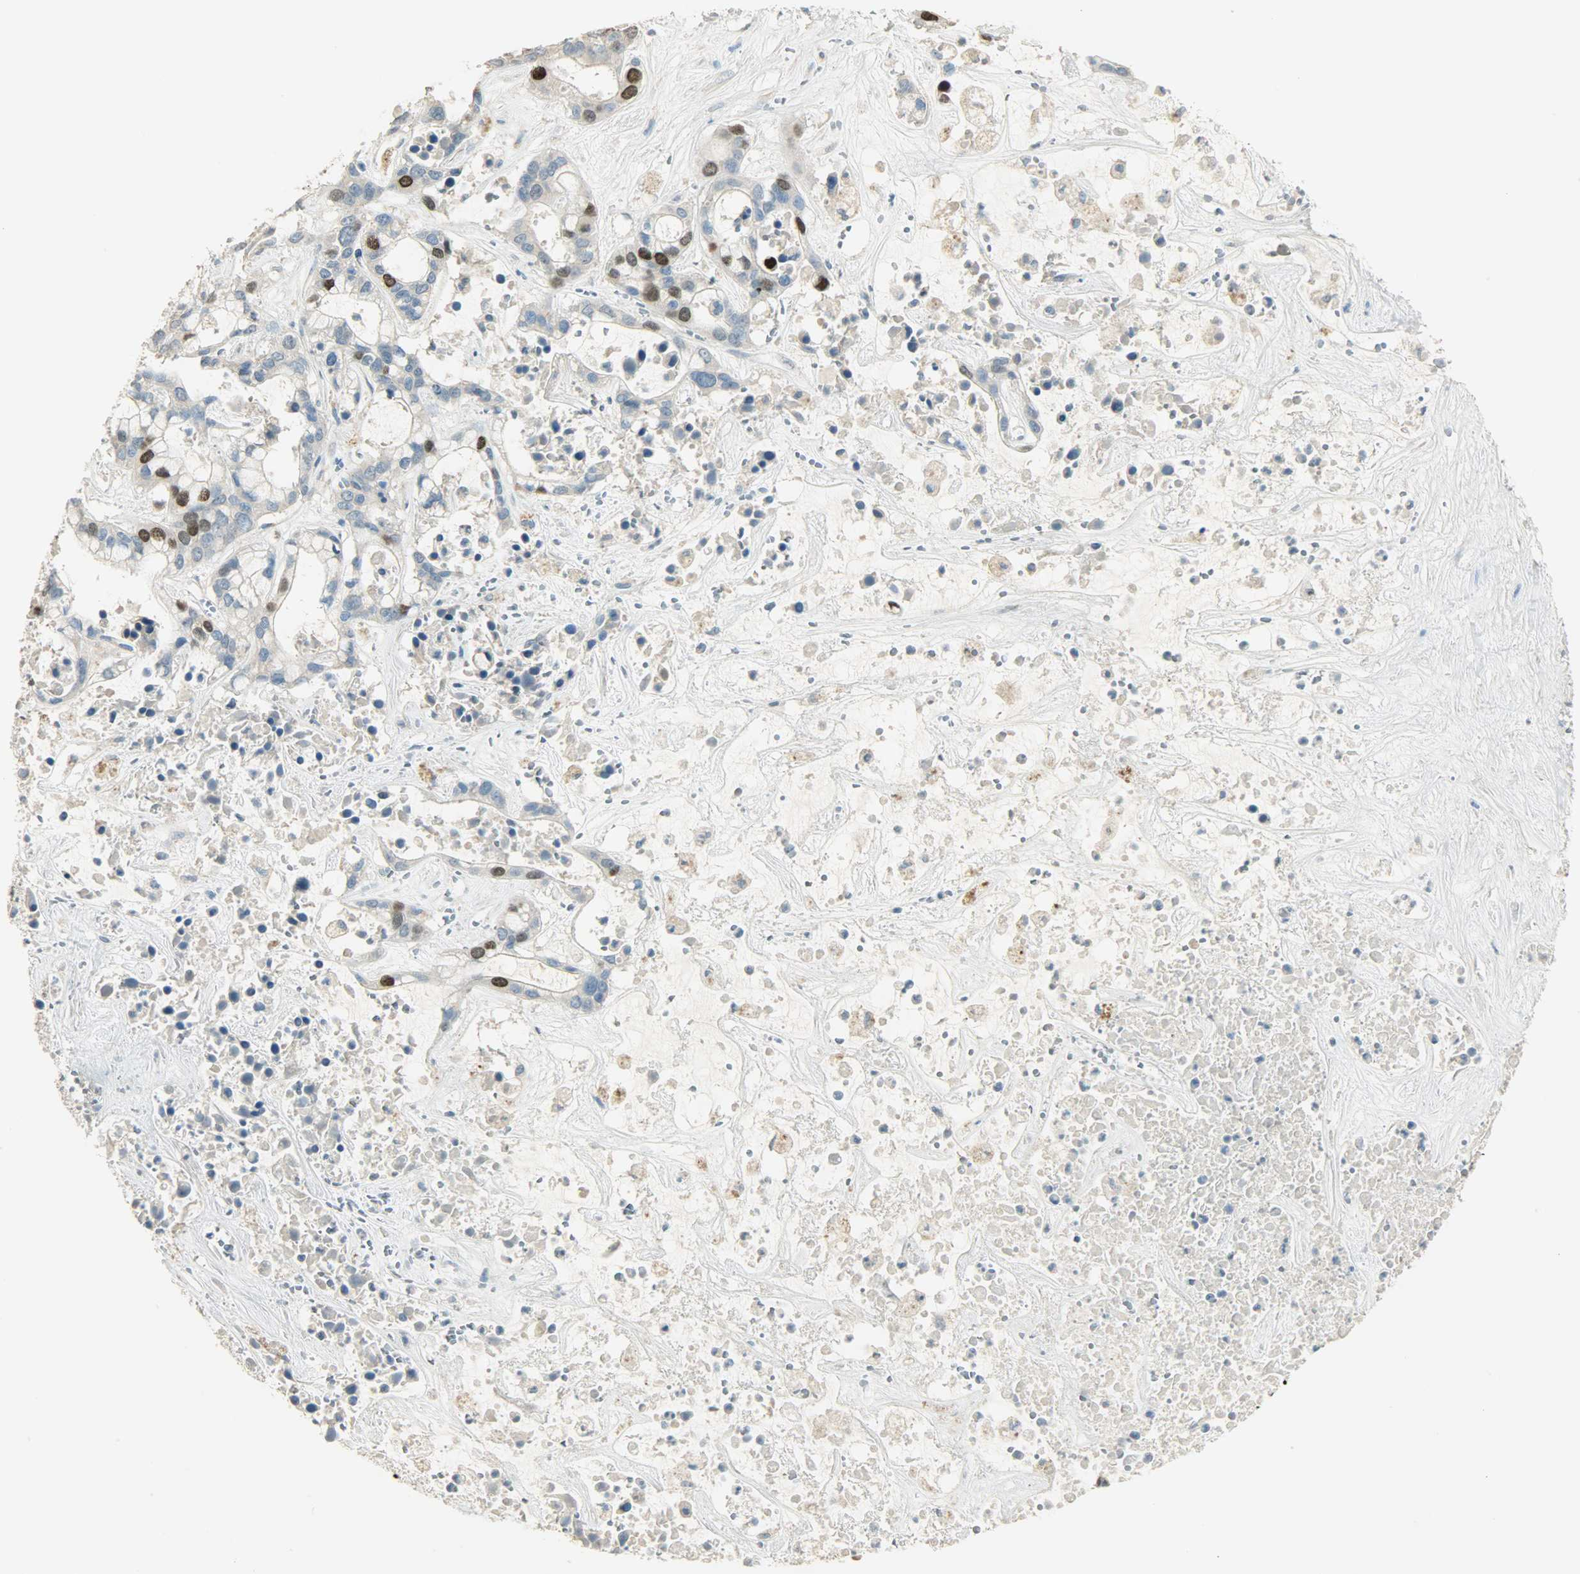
{"staining": {"intensity": "strong", "quantity": "<25%", "location": "cytoplasmic/membranous,nuclear"}, "tissue": "liver cancer", "cell_type": "Tumor cells", "image_type": "cancer", "snomed": [{"axis": "morphology", "description": "Cholangiocarcinoma"}, {"axis": "topography", "description": "Liver"}], "caption": "DAB (3,3'-diaminobenzidine) immunohistochemical staining of liver cholangiocarcinoma reveals strong cytoplasmic/membranous and nuclear protein positivity in approximately <25% of tumor cells.", "gene": "TPX2", "patient": {"sex": "female", "age": 65}}